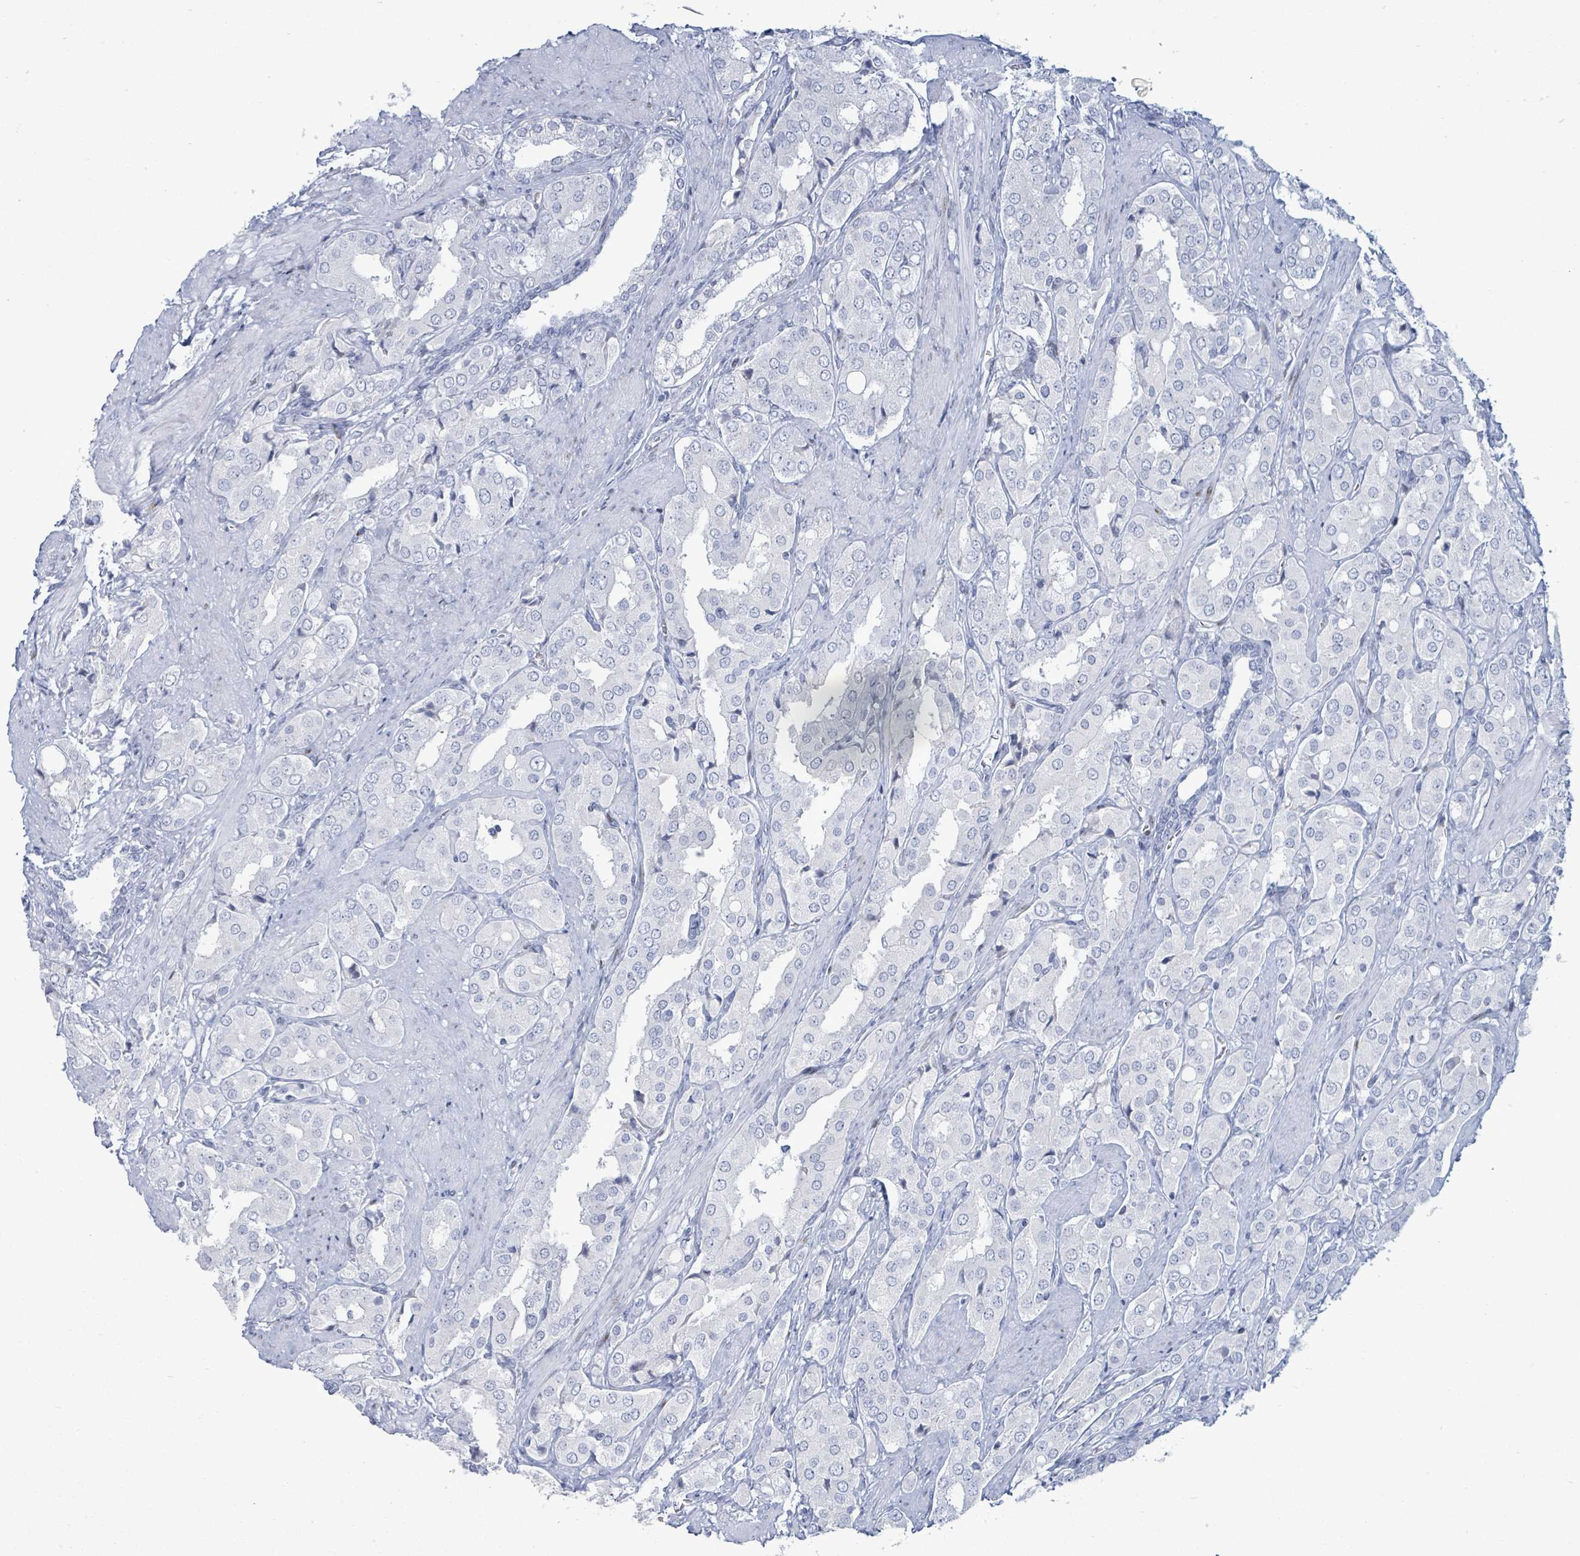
{"staining": {"intensity": "negative", "quantity": "none", "location": "none"}, "tissue": "prostate cancer", "cell_type": "Tumor cells", "image_type": "cancer", "snomed": [{"axis": "morphology", "description": "Adenocarcinoma, High grade"}, {"axis": "topography", "description": "Prostate"}], "caption": "A high-resolution histopathology image shows immunohistochemistry (IHC) staining of prostate cancer (adenocarcinoma (high-grade)), which reveals no significant positivity in tumor cells.", "gene": "MALL", "patient": {"sex": "male", "age": 71}}